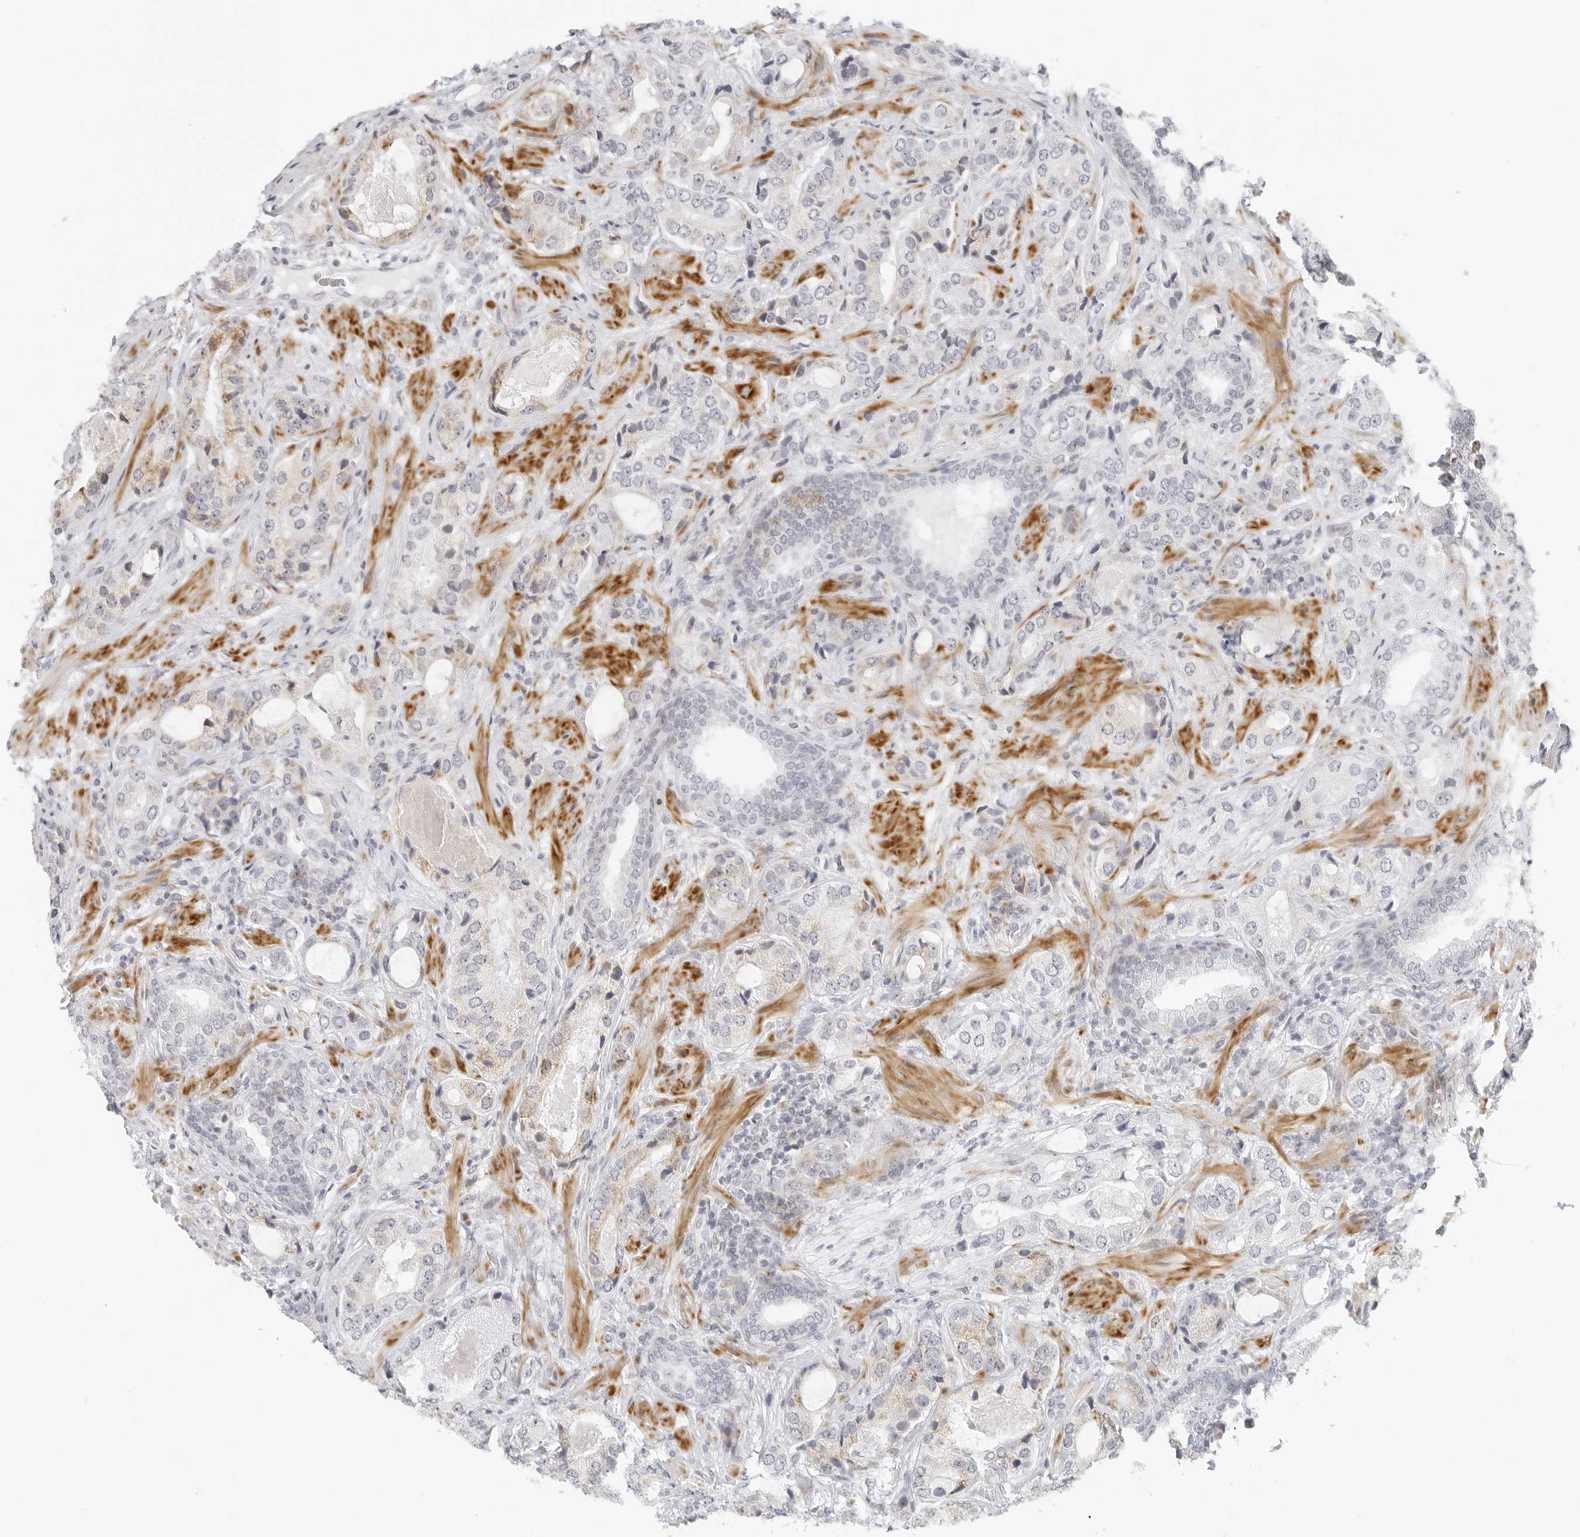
{"staining": {"intensity": "negative", "quantity": "none", "location": "none"}, "tissue": "prostate cancer", "cell_type": "Tumor cells", "image_type": "cancer", "snomed": [{"axis": "morphology", "description": "Normal tissue, NOS"}, {"axis": "morphology", "description": "Adenocarcinoma, High grade"}, {"axis": "topography", "description": "Prostate"}, {"axis": "topography", "description": "Peripheral nerve tissue"}], "caption": "DAB immunohistochemical staining of human prostate cancer displays no significant staining in tumor cells.", "gene": "RPS6KC1", "patient": {"sex": "male", "age": 59}}